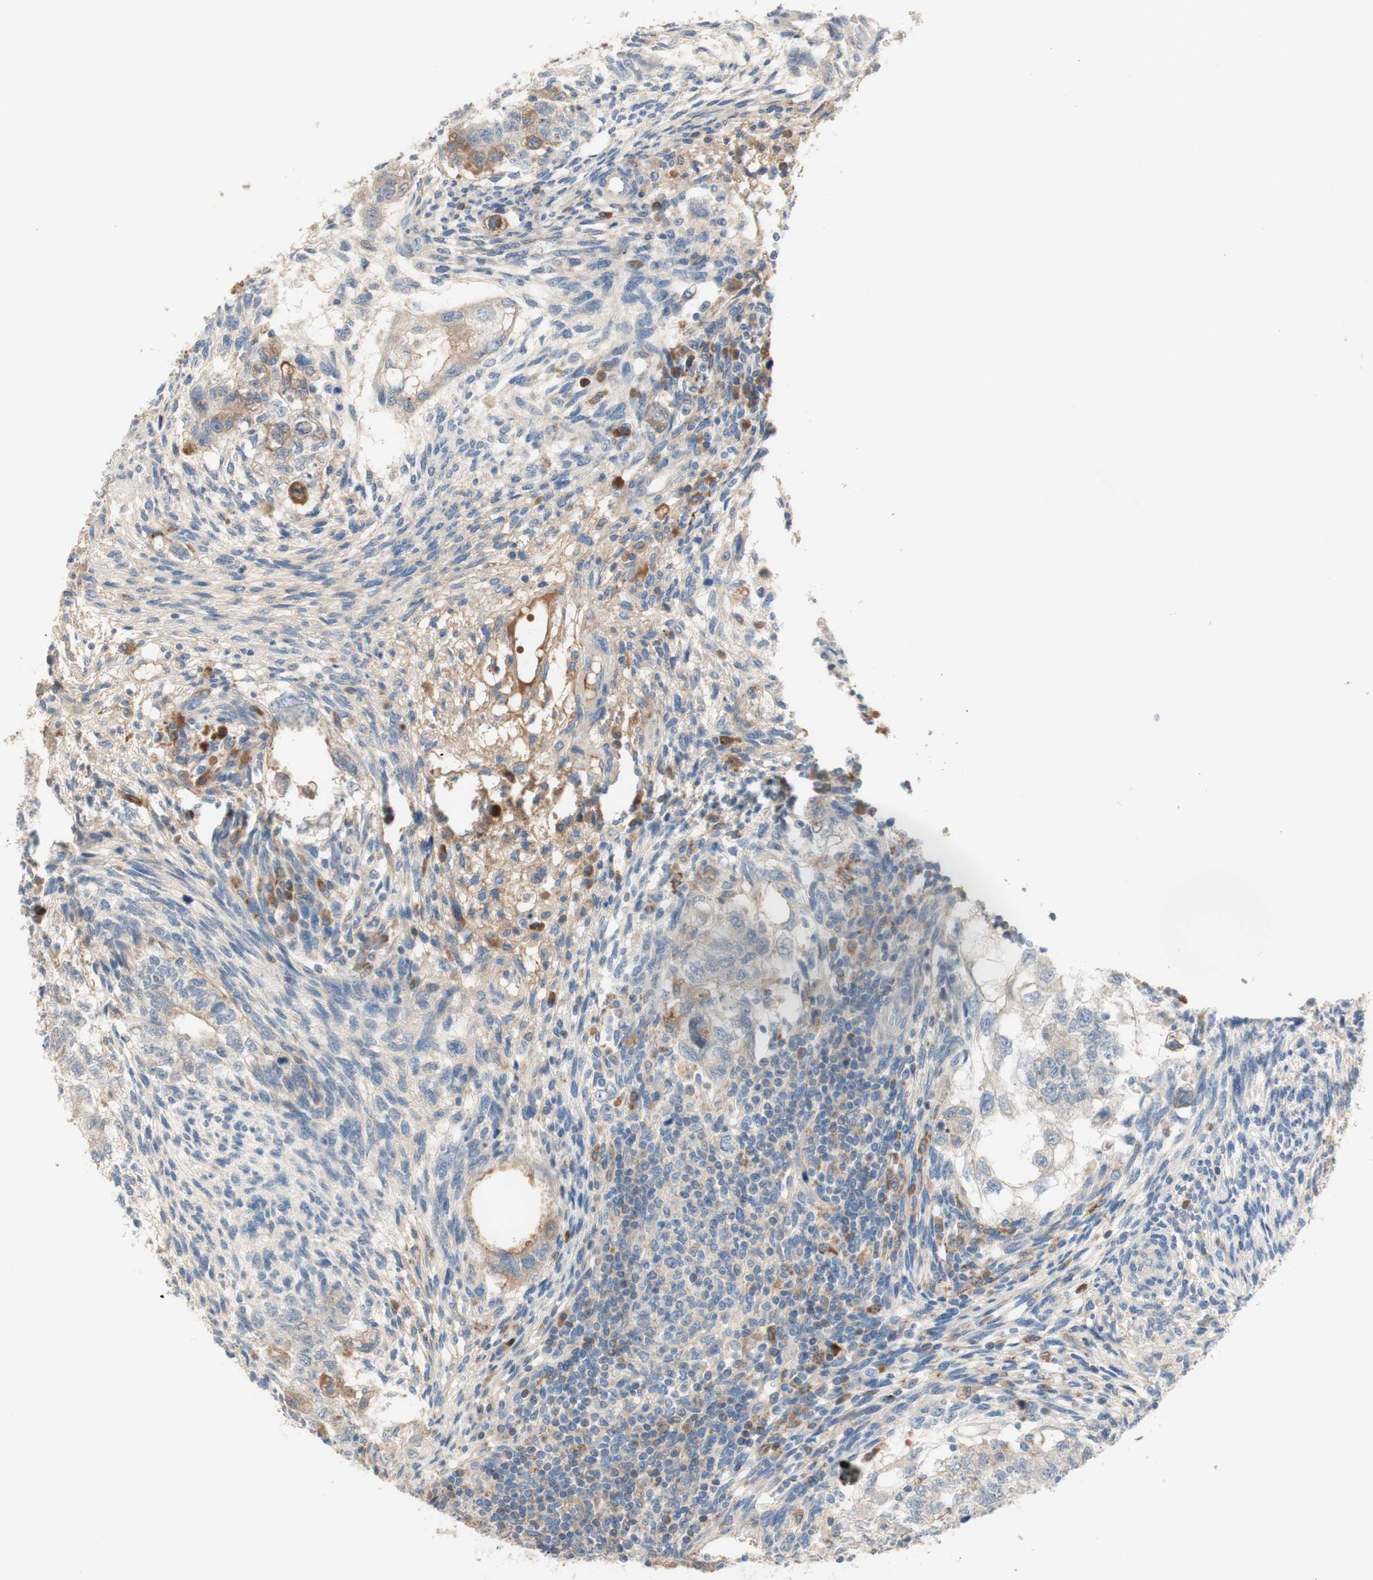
{"staining": {"intensity": "moderate", "quantity": "<25%", "location": "cytoplasmic/membranous"}, "tissue": "testis cancer", "cell_type": "Tumor cells", "image_type": "cancer", "snomed": [{"axis": "morphology", "description": "Normal tissue, NOS"}, {"axis": "morphology", "description": "Carcinoma, Embryonal, NOS"}, {"axis": "topography", "description": "Testis"}], "caption": "A low amount of moderate cytoplasmic/membranous positivity is seen in about <25% of tumor cells in embryonal carcinoma (testis) tissue. The staining was performed using DAB to visualize the protein expression in brown, while the nuclei were stained in blue with hematoxylin (Magnification: 20x).", "gene": "PTPN21", "patient": {"sex": "male", "age": 36}}